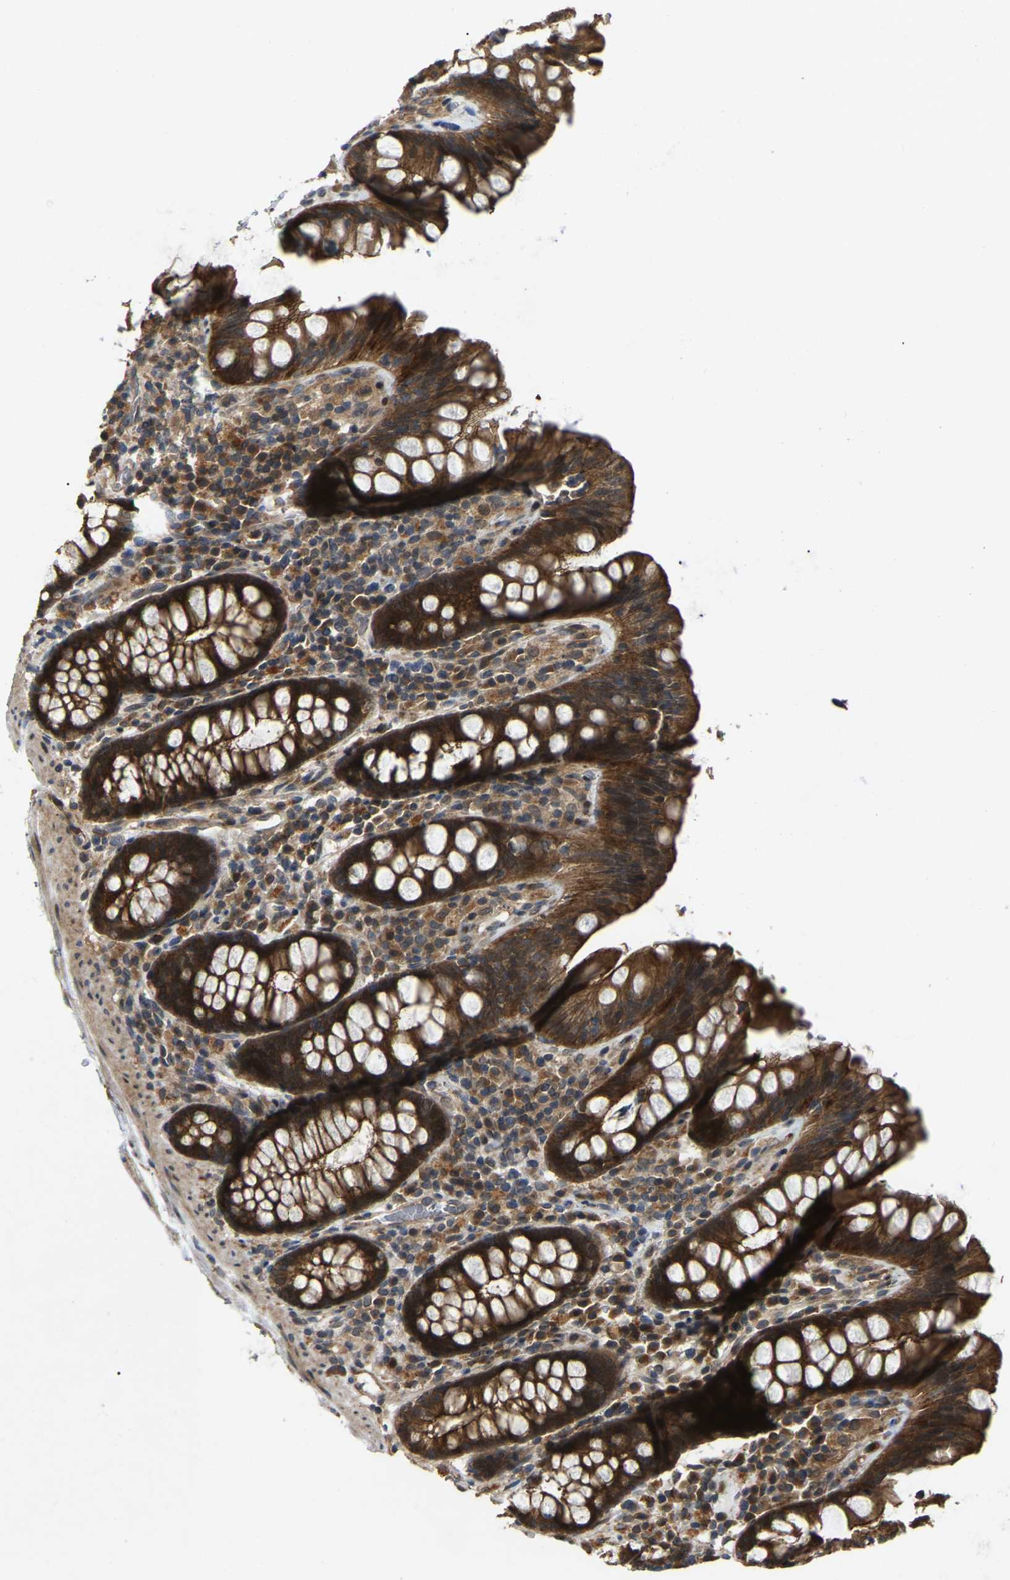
{"staining": {"intensity": "moderate", "quantity": ">75%", "location": "cytoplasmic/membranous"}, "tissue": "colon", "cell_type": "Endothelial cells", "image_type": "normal", "snomed": [{"axis": "morphology", "description": "Normal tissue, NOS"}, {"axis": "topography", "description": "Colon"}], "caption": "Colon stained with DAB immunohistochemistry (IHC) demonstrates medium levels of moderate cytoplasmic/membranous staining in approximately >75% of endothelial cells.", "gene": "KIAA1549", "patient": {"sex": "female", "age": 80}}